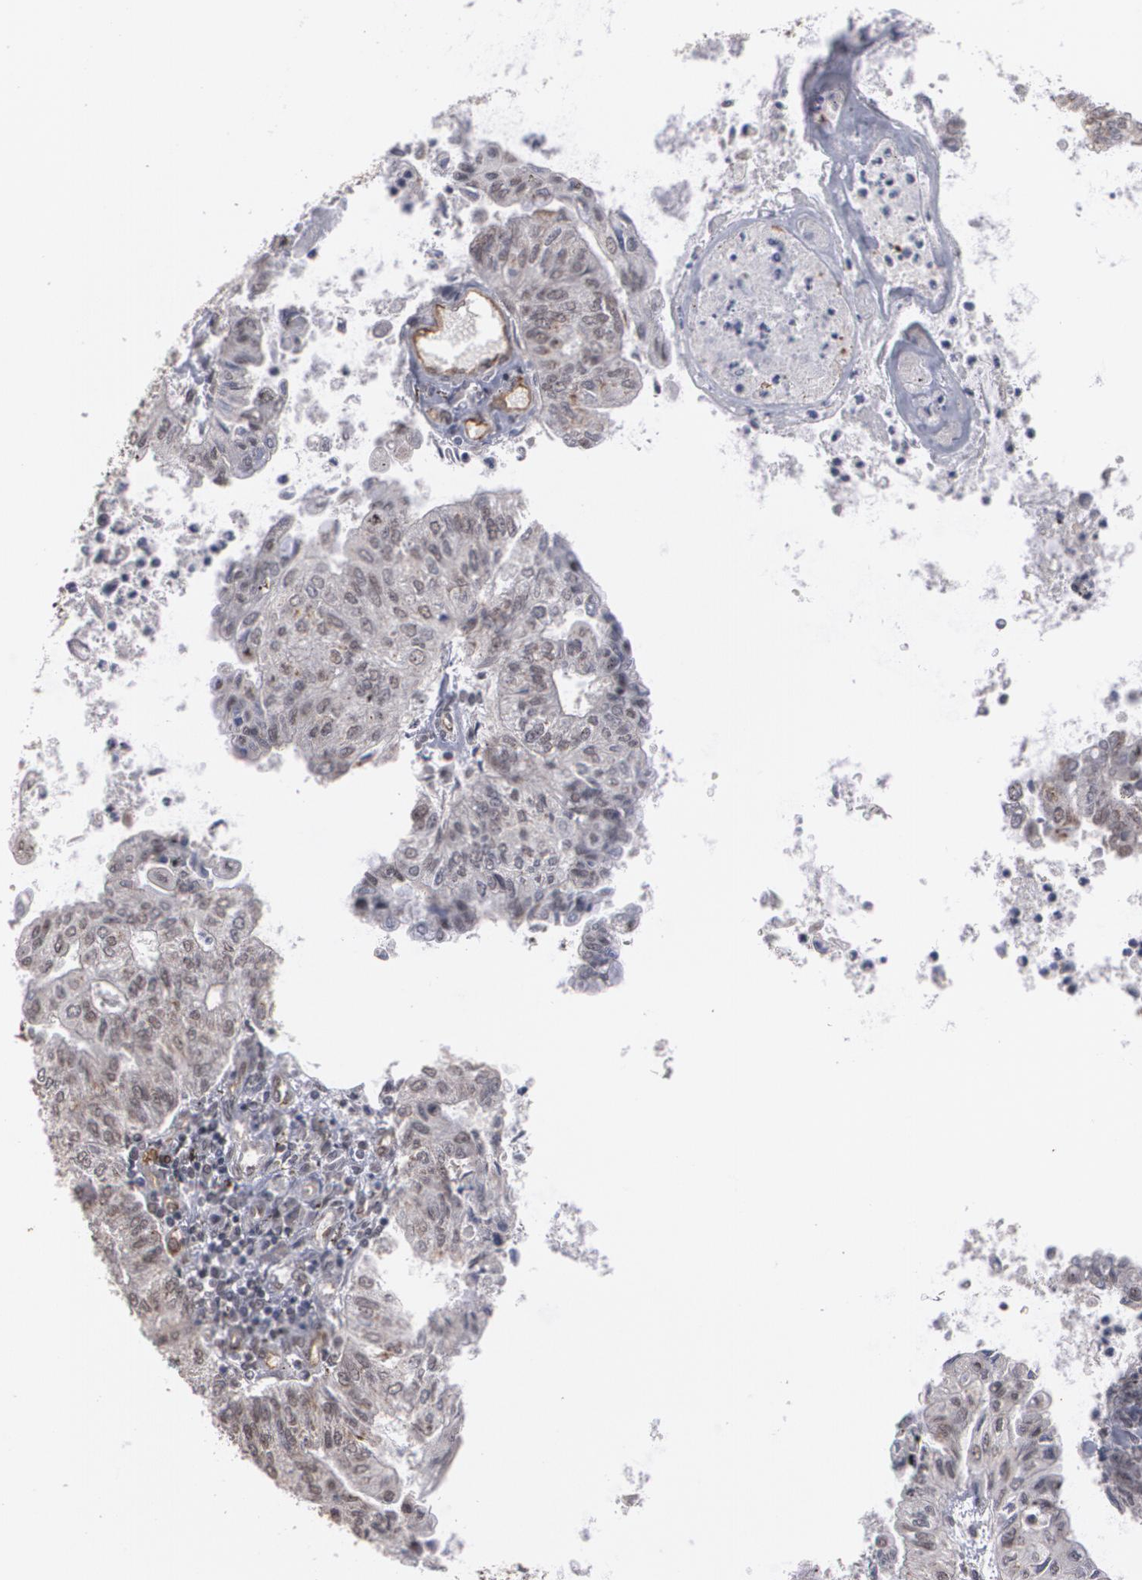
{"staining": {"intensity": "weak", "quantity": "25%-75%", "location": "cytoplasmic/membranous,nuclear"}, "tissue": "endometrial cancer", "cell_type": "Tumor cells", "image_type": "cancer", "snomed": [{"axis": "morphology", "description": "Adenocarcinoma, NOS"}, {"axis": "topography", "description": "Endometrium"}], "caption": "The micrograph displays immunohistochemical staining of endometrial cancer. There is weak cytoplasmic/membranous and nuclear positivity is identified in about 25%-75% of tumor cells.", "gene": "ZNF75A", "patient": {"sex": "female", "age": 59}}